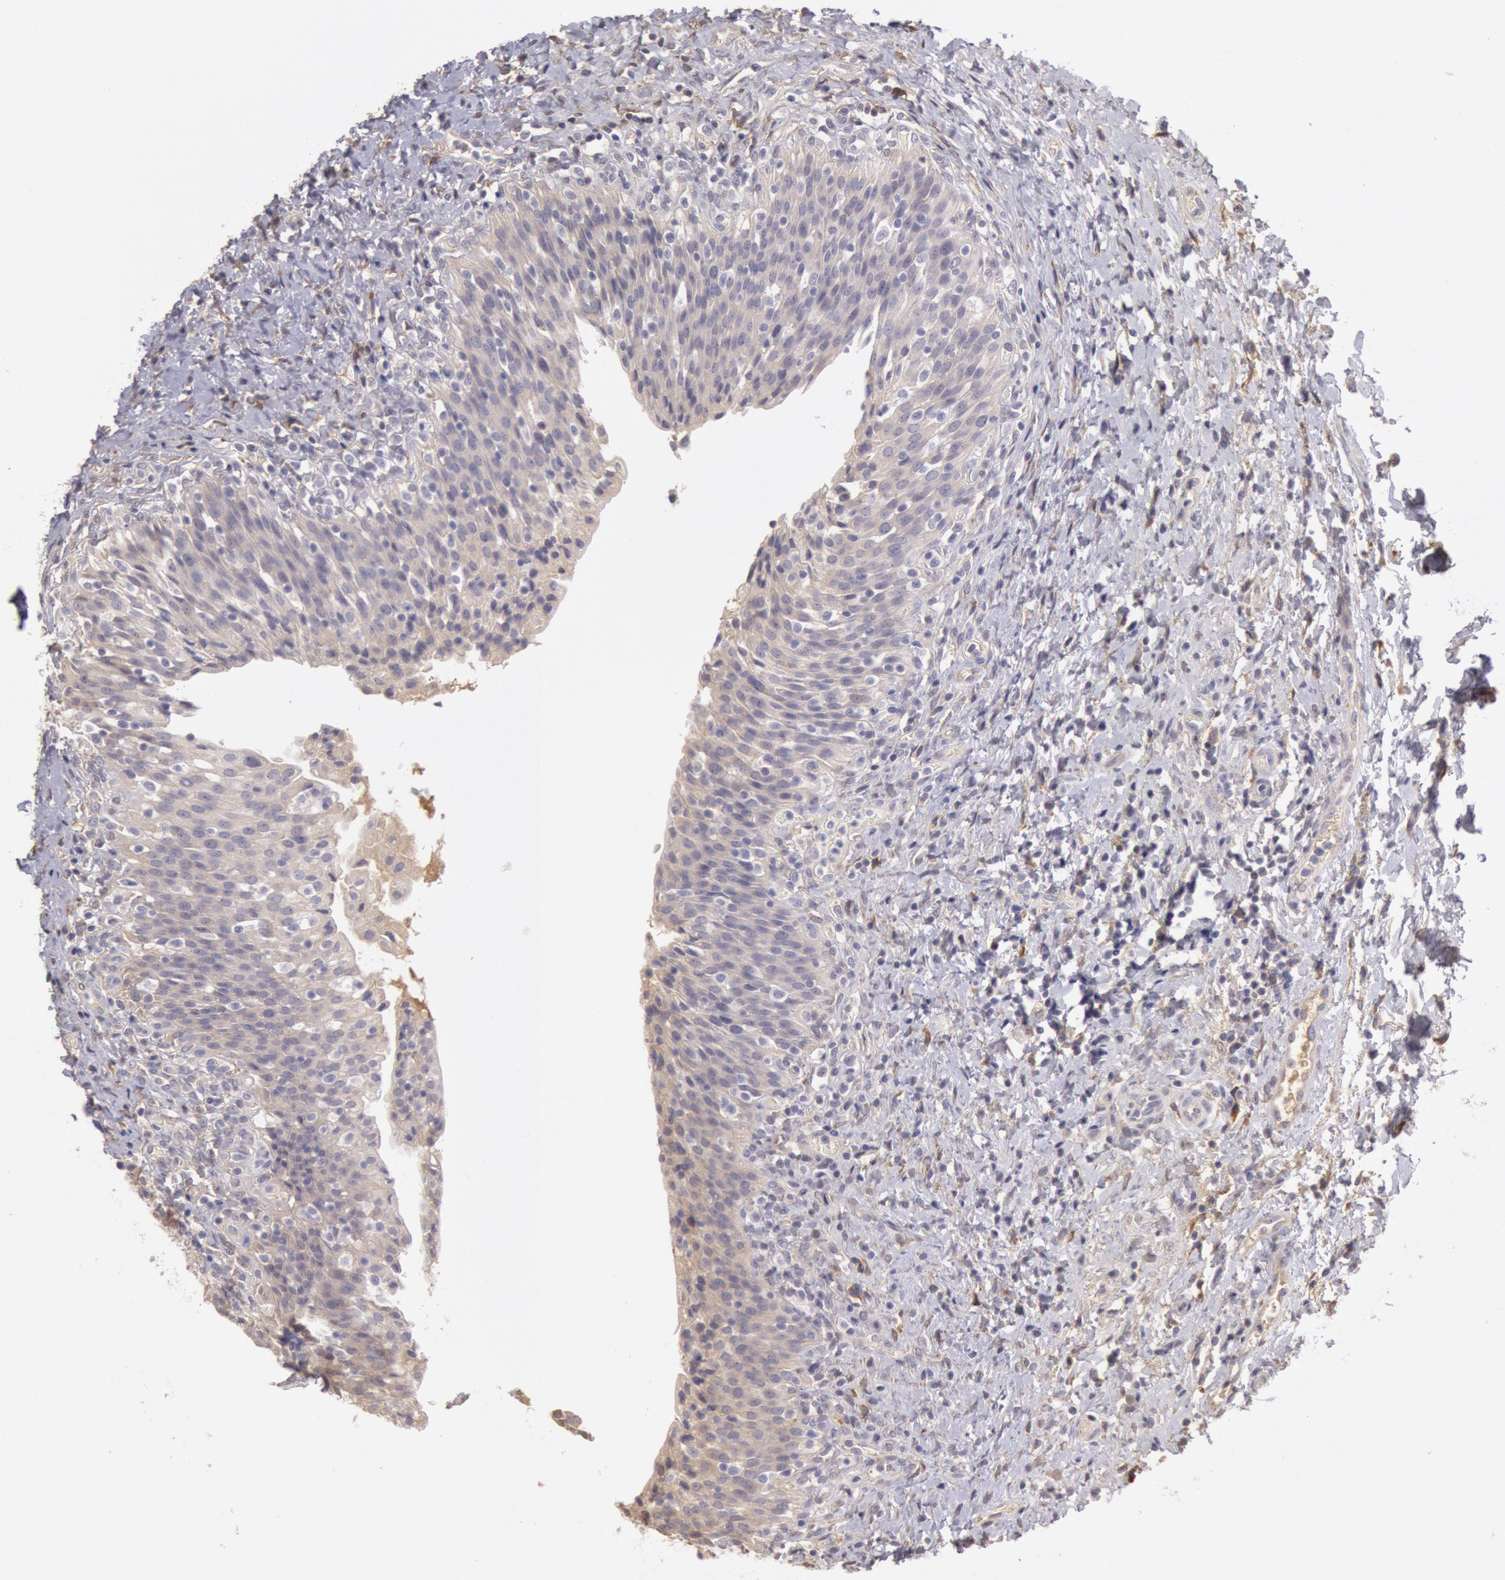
{"staining": {"intensity": "negative", "quantity": "none", "location": "none"}, "tissue": "urinary bladder", "cell_type": "Urothelial cells", "image_type": "normal", "snomed": [{"axis": "morphology", "description": "Normal tissue, NOS"}, {"axis": "topography", "description": "Urinary bladder"}], "caption": "DAB (3,3'-diaminobenzidine) immunohistochemical staining of unremarkable urinary bladder exhibits no significant expression in urothelial cells. The staining was performed using DAB (3,3'-diaminobenzidine) to visualize the protein expression in brown, while the nuclei were stained in blue with hematoxylin (Magnification: 20x).", "gene": "C1R", "patient": {"sex": "male", "age": 51}}